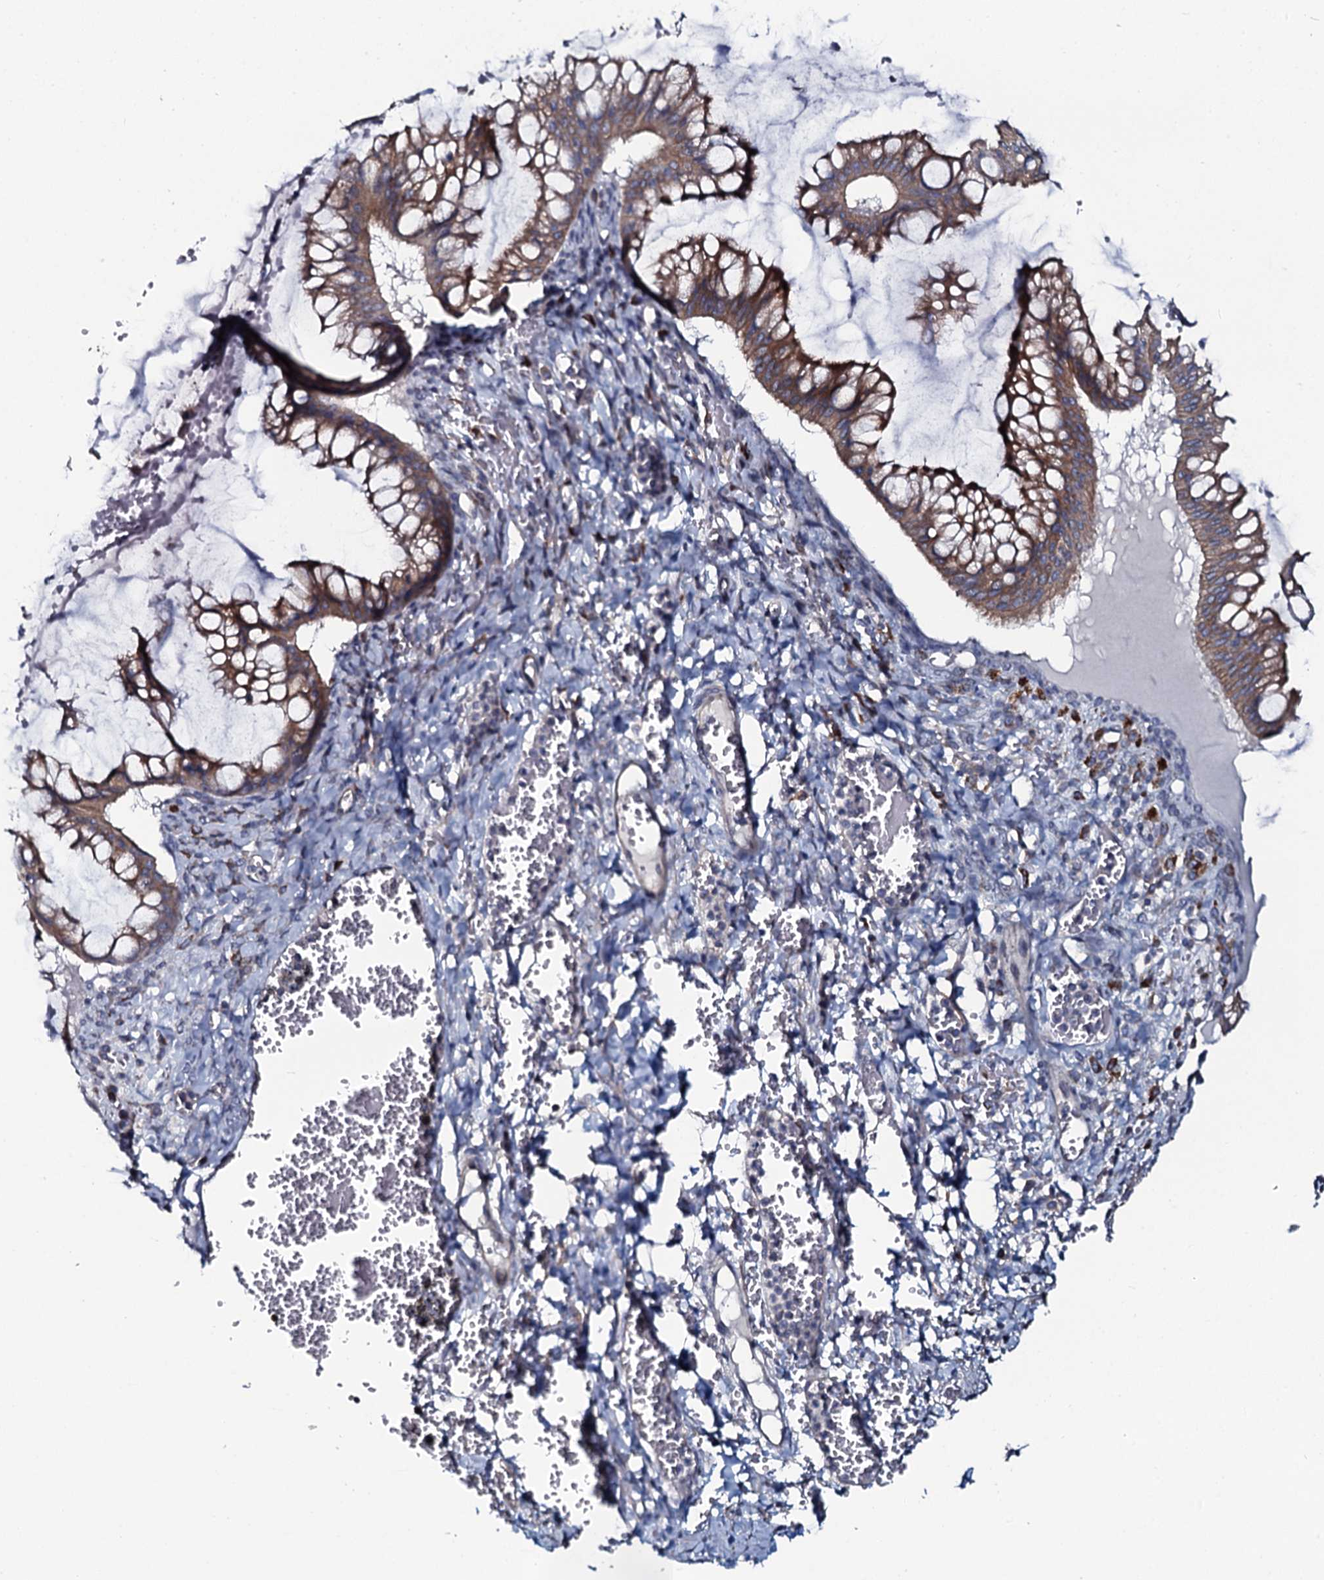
{"staining": {"intensity": "moderate", "quantity": ">75%", "location": "cytoplasmic/membranous"}, "tissue": "ovarian cancer", "cell_type": "Tumor cells", "image_type": "cancer", "snomed": [{"axis": "morphology", "description": "Cystadenocarcinoma, mucinous, NOS"}, {"axis": "topography", "description": "Ovary"}], "caption": "Protein expression analysis of ovarian cancer demonstrates moderate cytoplasmic/membranous staining in approximately >75% of tumor cells.", "gene": "TMEM151A", "patient": {"sex": "female", "age": 73}}